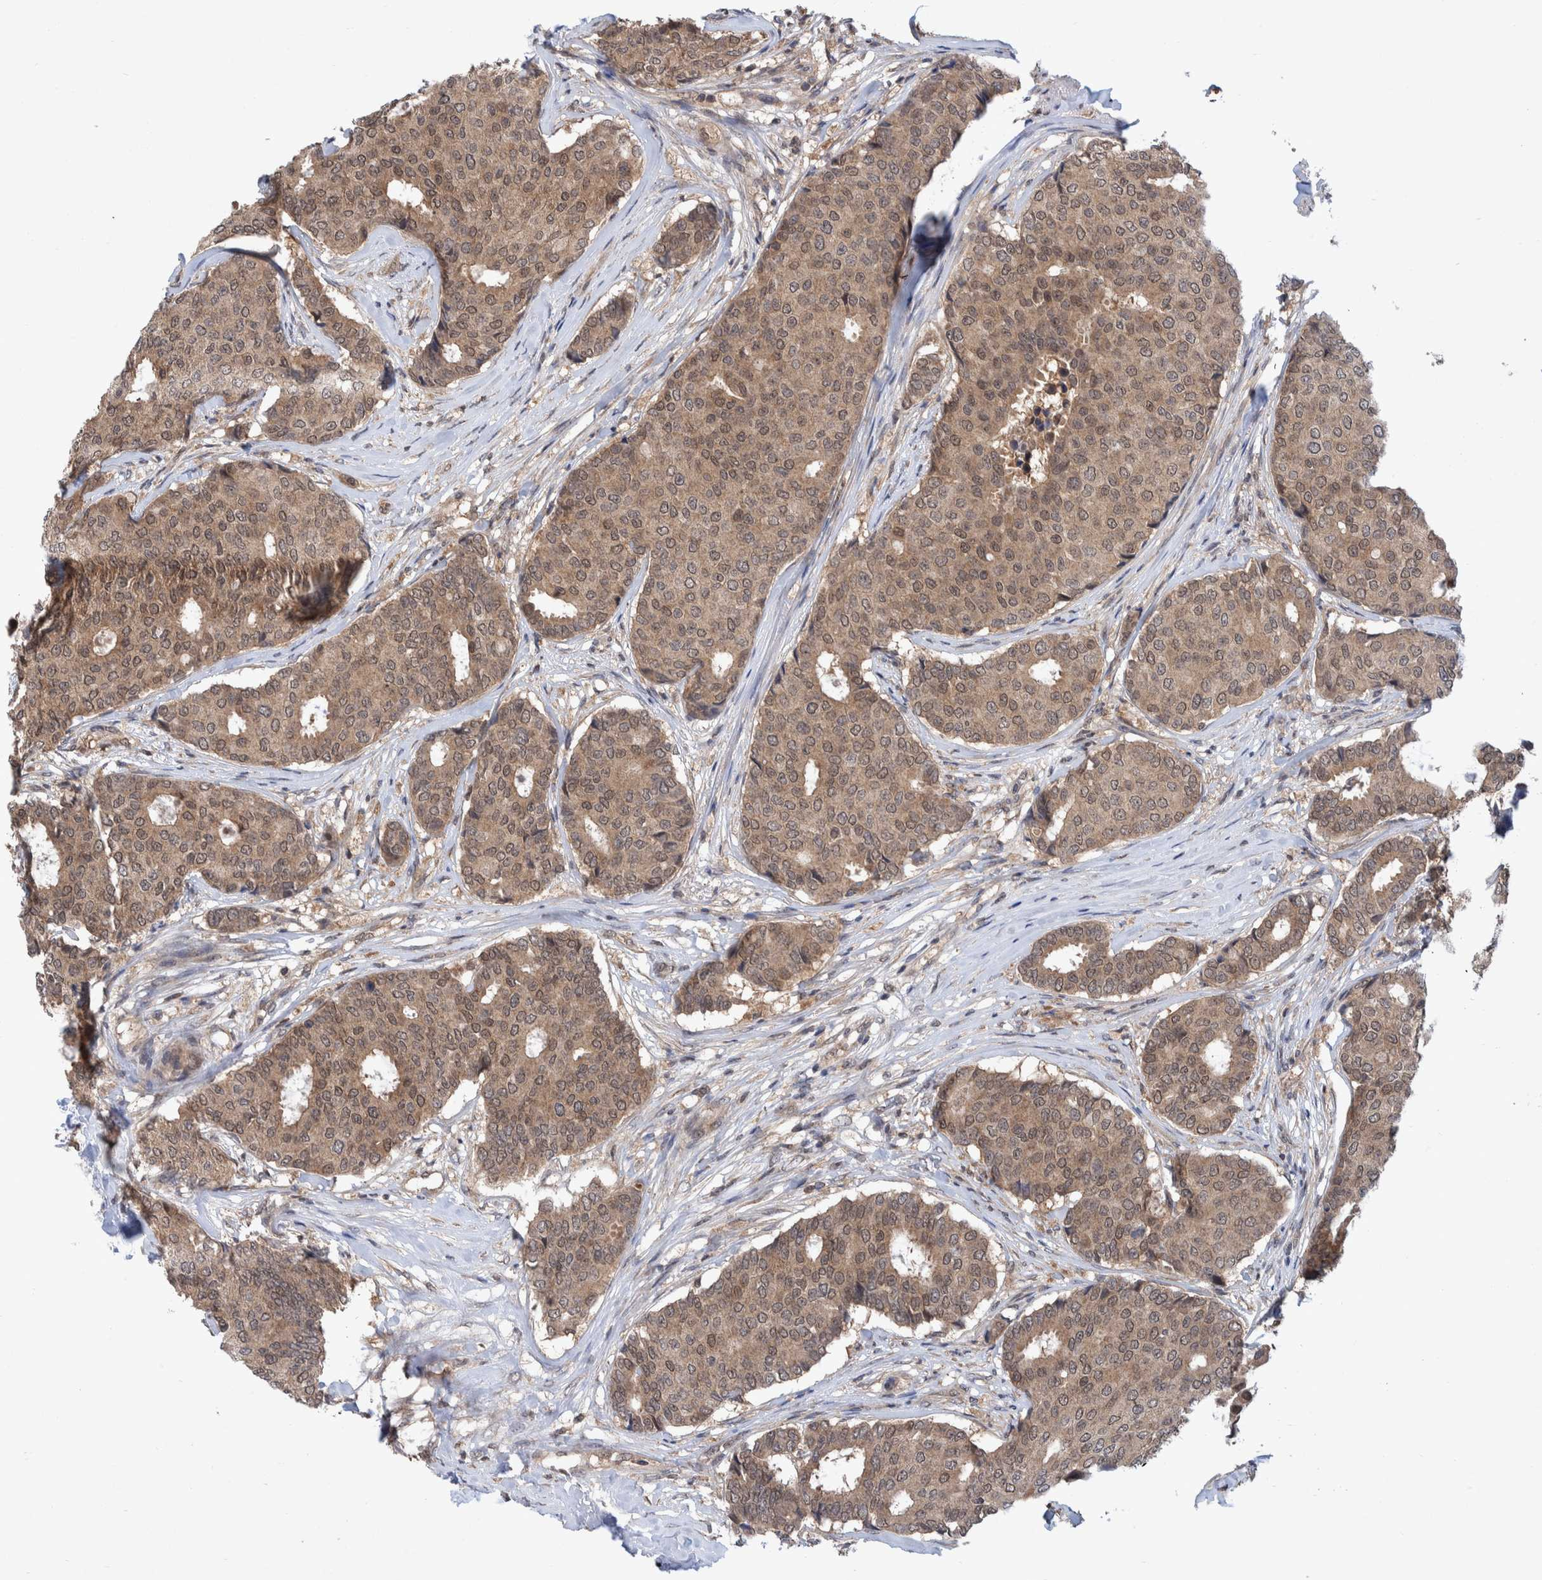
{"staining": {"intensity": "weak", "quantity": ">75%", "location": "cytoplasmic/membranous,nuclear"}, "tissue": "breast cancer", "cell_type": "Tumor cells", "image_type": "cancer", "snomed": [{"axis": "morphology", "description": "Duct carcinoma"}, {"axis": "topography", "description": "Breast"}], "caption": "Weak cytoplasmic/membranous and nuclear positivity is appreciated in about >75% of tumor cells in breast cancer.", "gene": "PLPBP", "patient": {"sex": "female", "age": 75}}